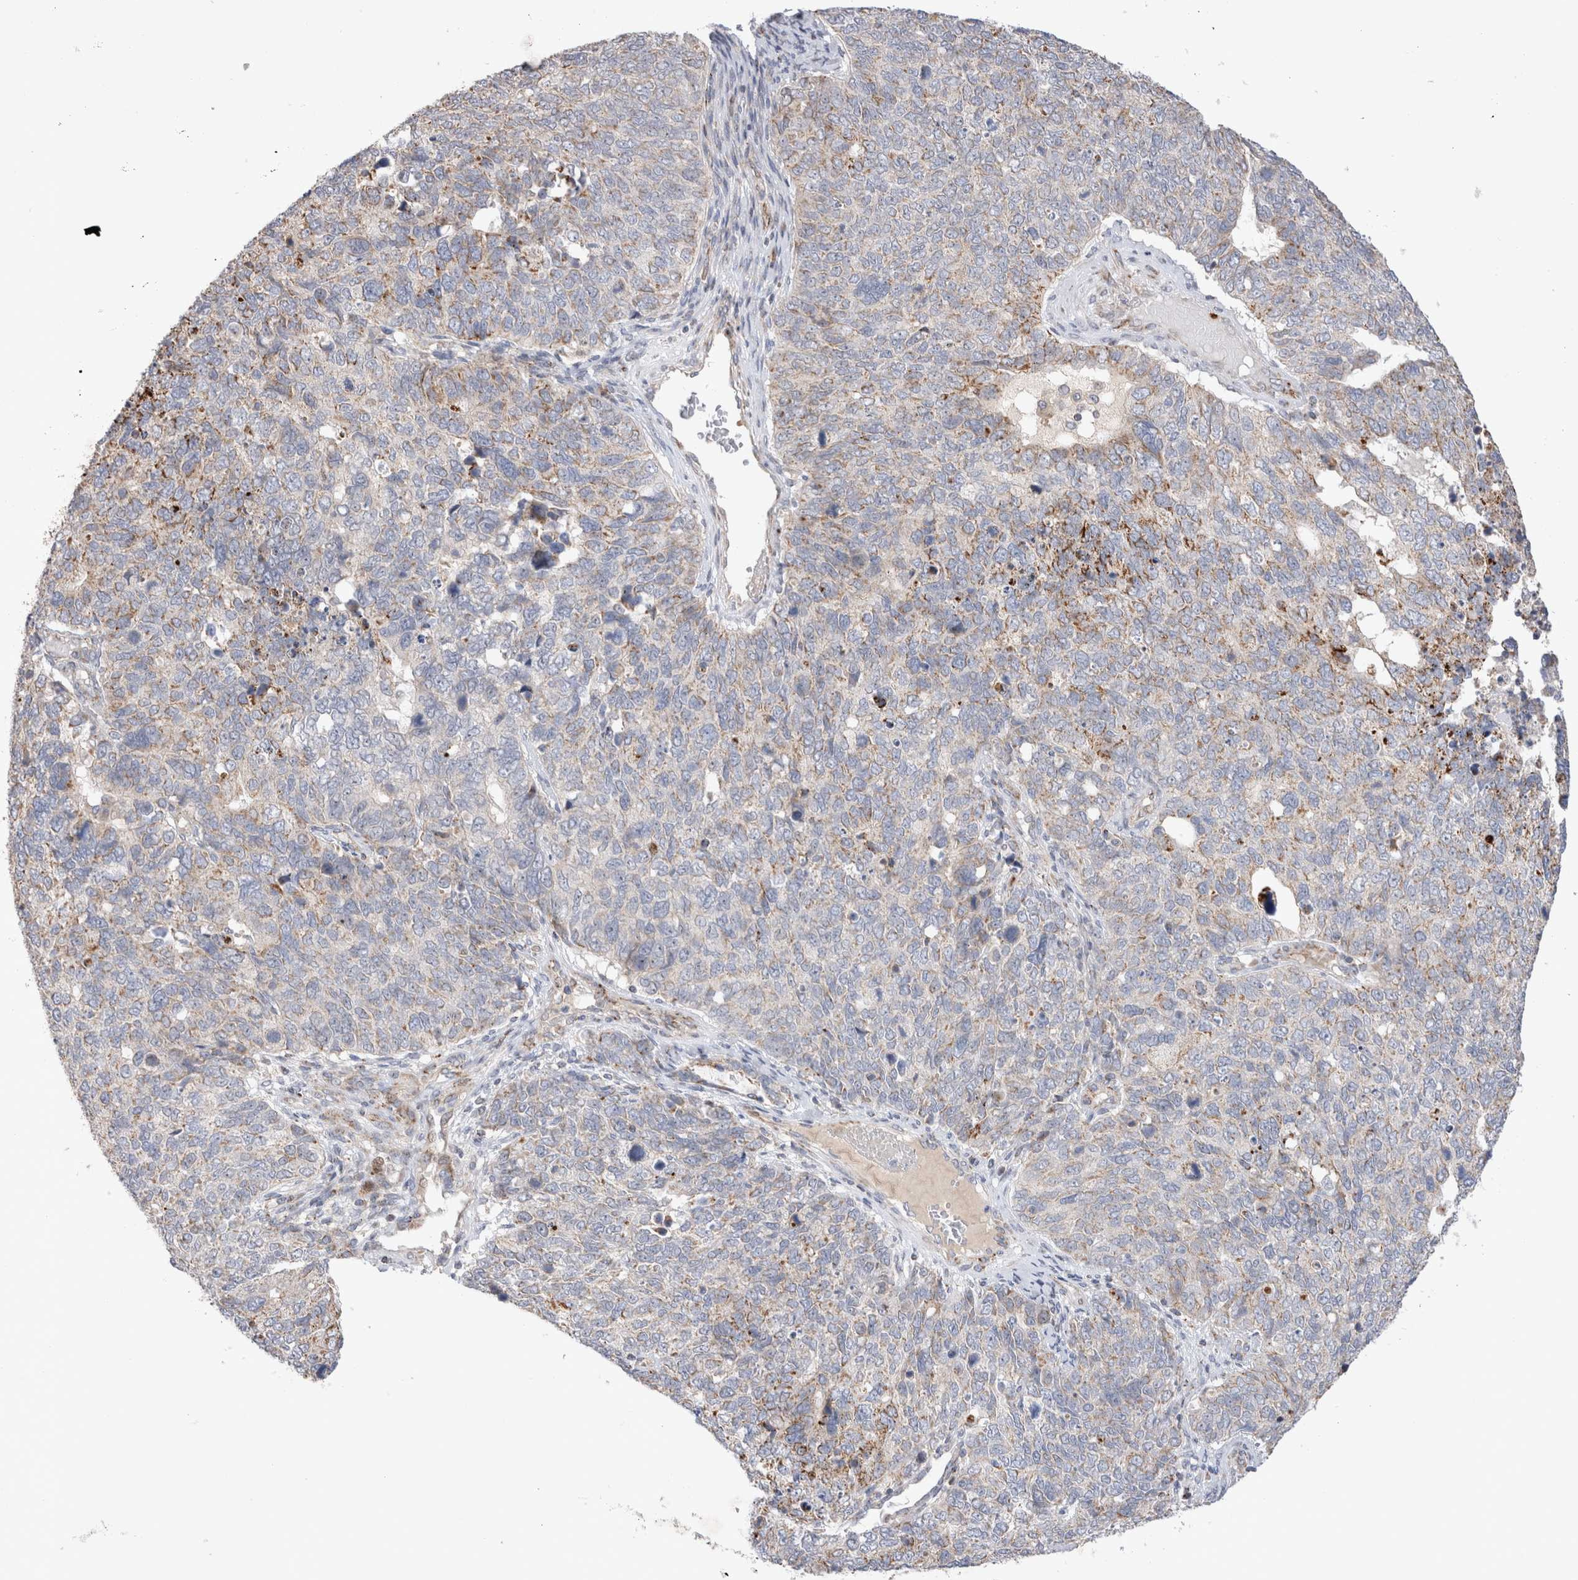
{"staining": {"intensity": "weak", "quantity": "<25%", "location": "cytoplasmic/membranous"}, "tissue": "cervical cancer", "cell_type": "Tumor cells", "image_type": "cancer", "snomed": [{"axis": "morphology", "description": "Squamous cell carcinoma, NOS"}, {"axis": "topography", "description": "Cervix"}], "caption": "Micrograph shows no significant protein staining in tumor cells of cervical cancer.", "gene": "CHADL", "patient": {"sex": "female", "age": 63}}